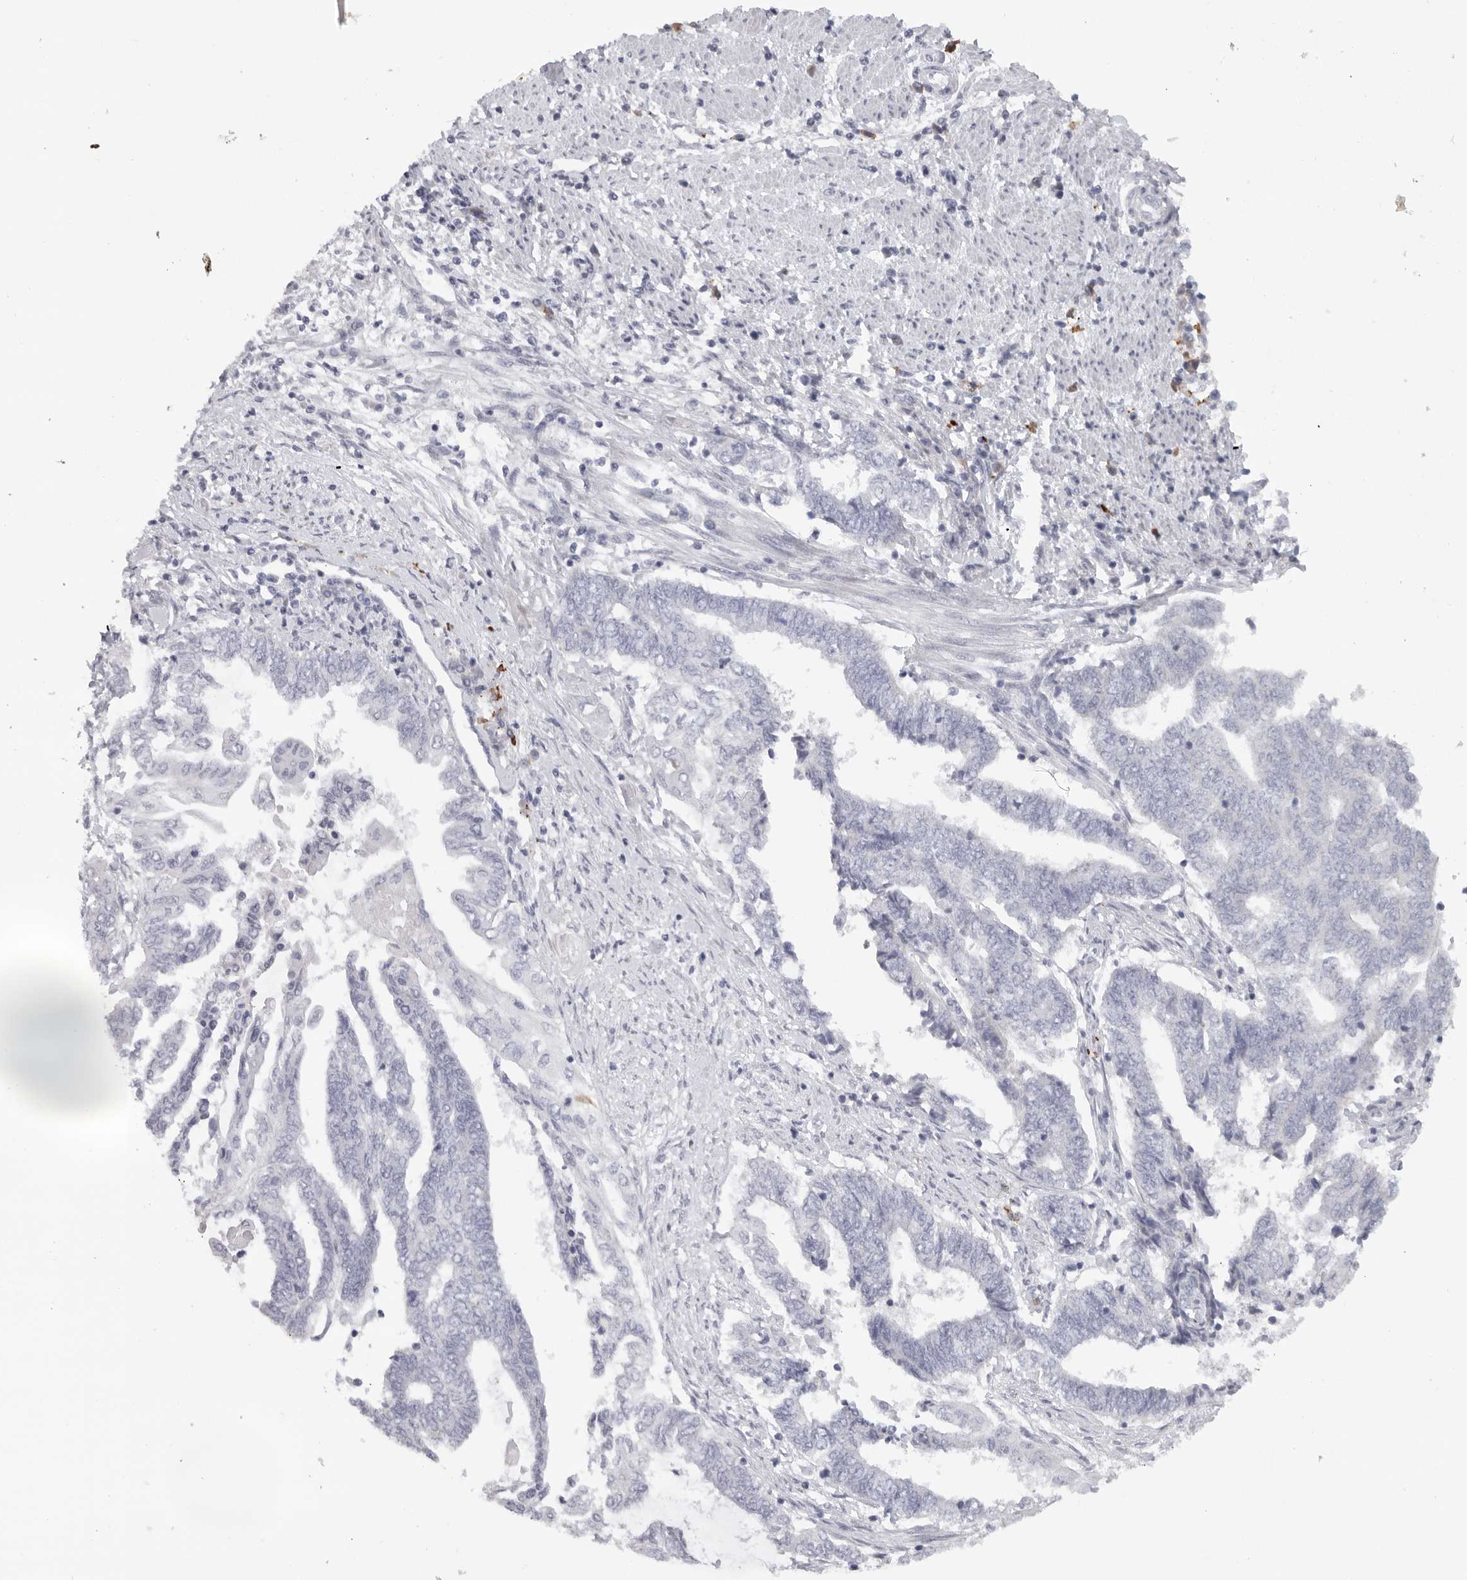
{"staining": {"intensity": "negative", "quantity": "none", "location": "none"}, "tissue": "endometrial cancer", "cell_type": "Tumor cells", "image_type": "cancer", "snomed": [{"axis": "morphology", "description": "Adenocarcinoma, NOS"}, {"axis": "topography", "description": "Uterus"}, {"axis": "topography", "description": "Endometrium"}], "caption": "The histopathology image exhibits no significant staining in tumor cells of endometrial adenocarcinoma.", "gene": "TMEM69", "patient": {"sex": "female", "age": 70}}